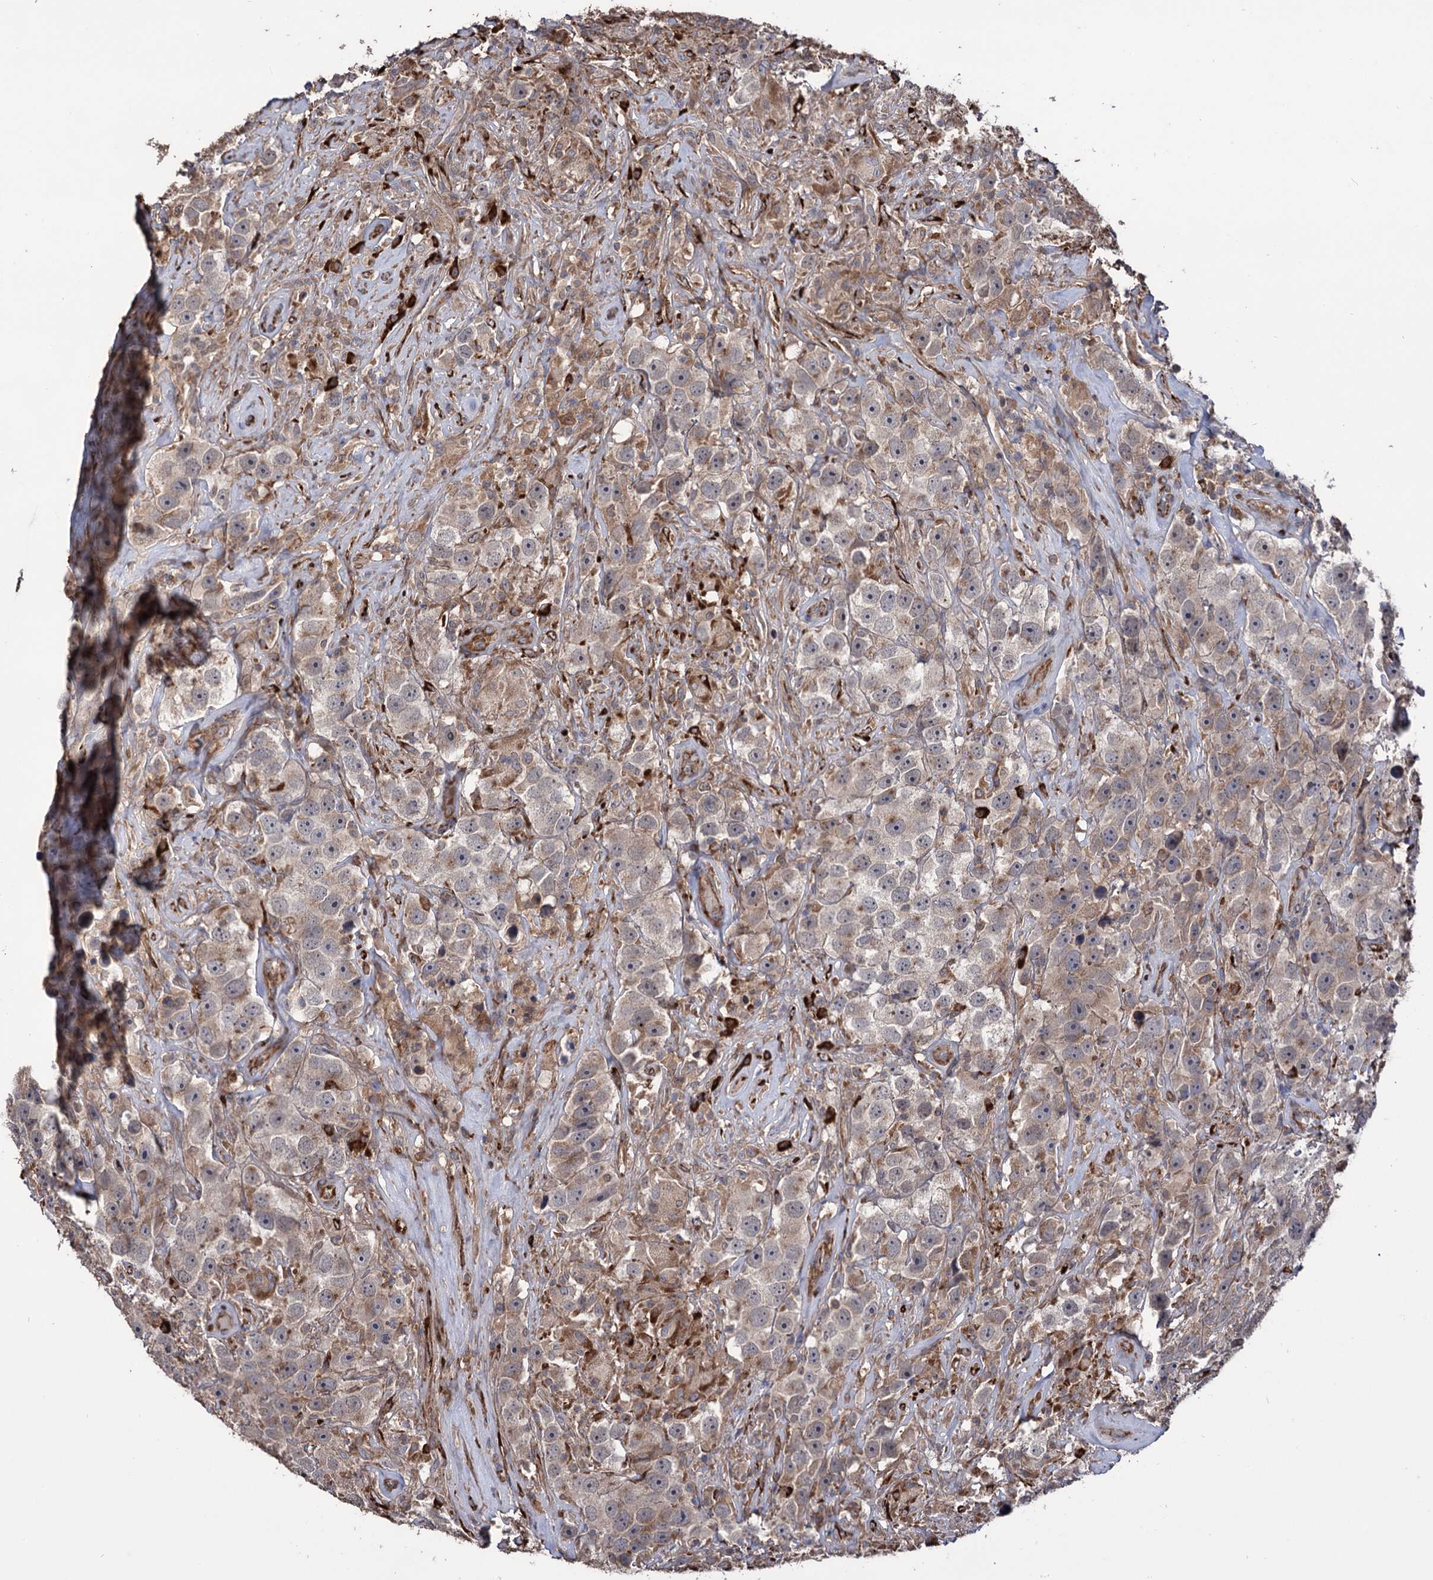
{"staining": {"intensity": "weak", "quantity": ">75%", "location": "cytoplasmic/membranous"}, "tissue": "testis cancer", "cell_type": "Tumor cells", "image_type": "cancer", "snomed": [{"axis": "morphology", "description": "Seminoma, NOS"}, {"axis": "topography", "description": "Testis"}], "caption": "Immunohistochemical staining of human testis seminoma shows low levels of weak cytoplasmic/membranous protein staining in about >75% of tumor cells.", "gene": "CDAN1", "patient": {"sex": "male", "age": 49}}